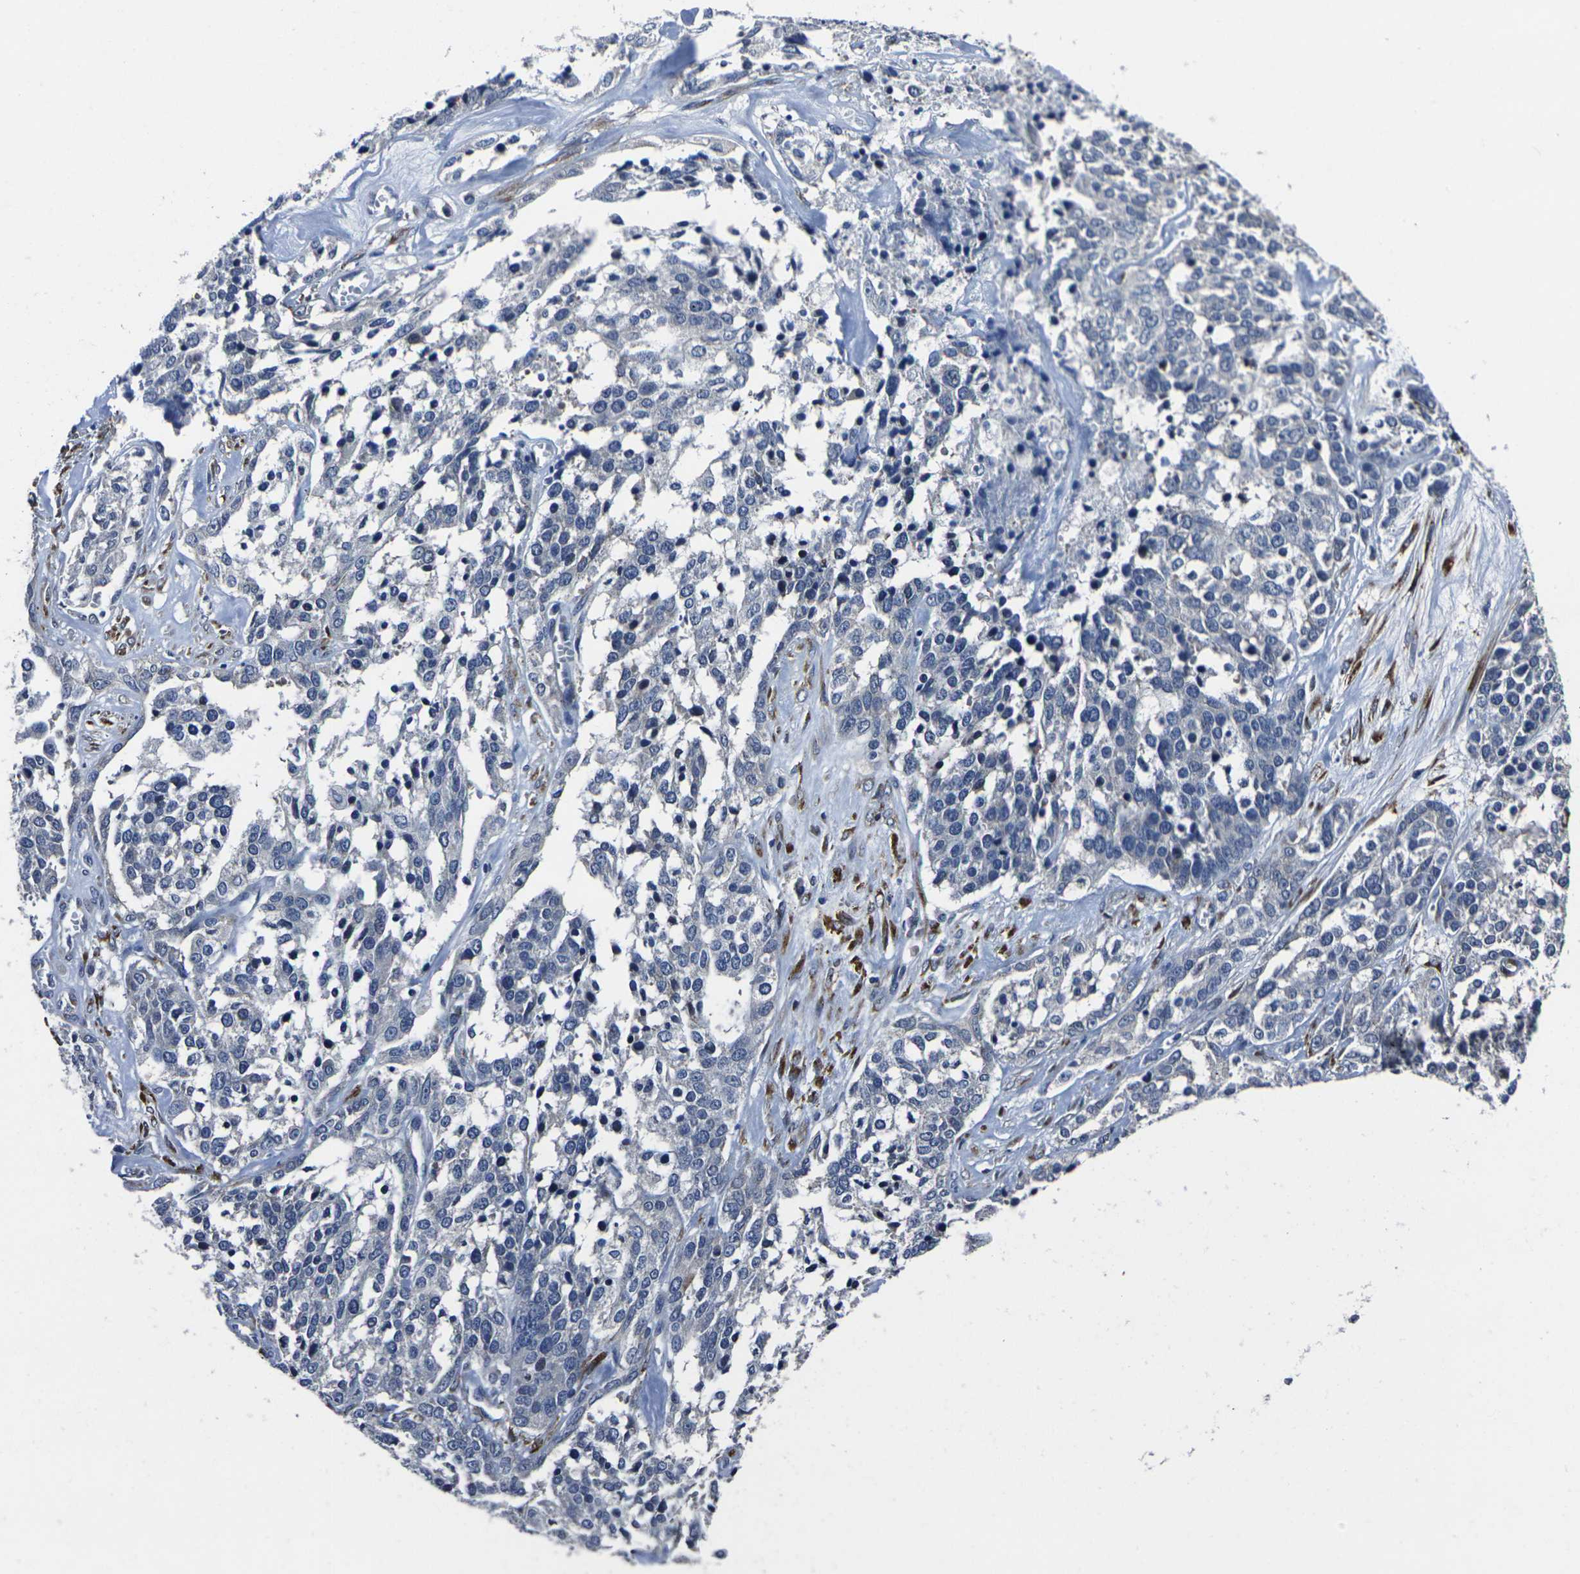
{"staining": {"intensity": "negative", "quantity": "none", "location": "none"}, "tissue": "ovarian cancer", "cell_type": "Tumor cells", "image_type": "cancer", "snomed": [{"axis": "morphology", "description": "Cystadenocarcinoma, serous, NOS"}, {"axis": "topography", "description": "Ovary"}], "caption": "This image is of ovarian serous cystadenocarcinoma stained with immunohistochemistry to label a protein in brown with the nuclei are counter-stained blue. There is no expression in tumor cells.", "gene": "CYP2C8", "patient": {"sex": "female", "age": 44}}